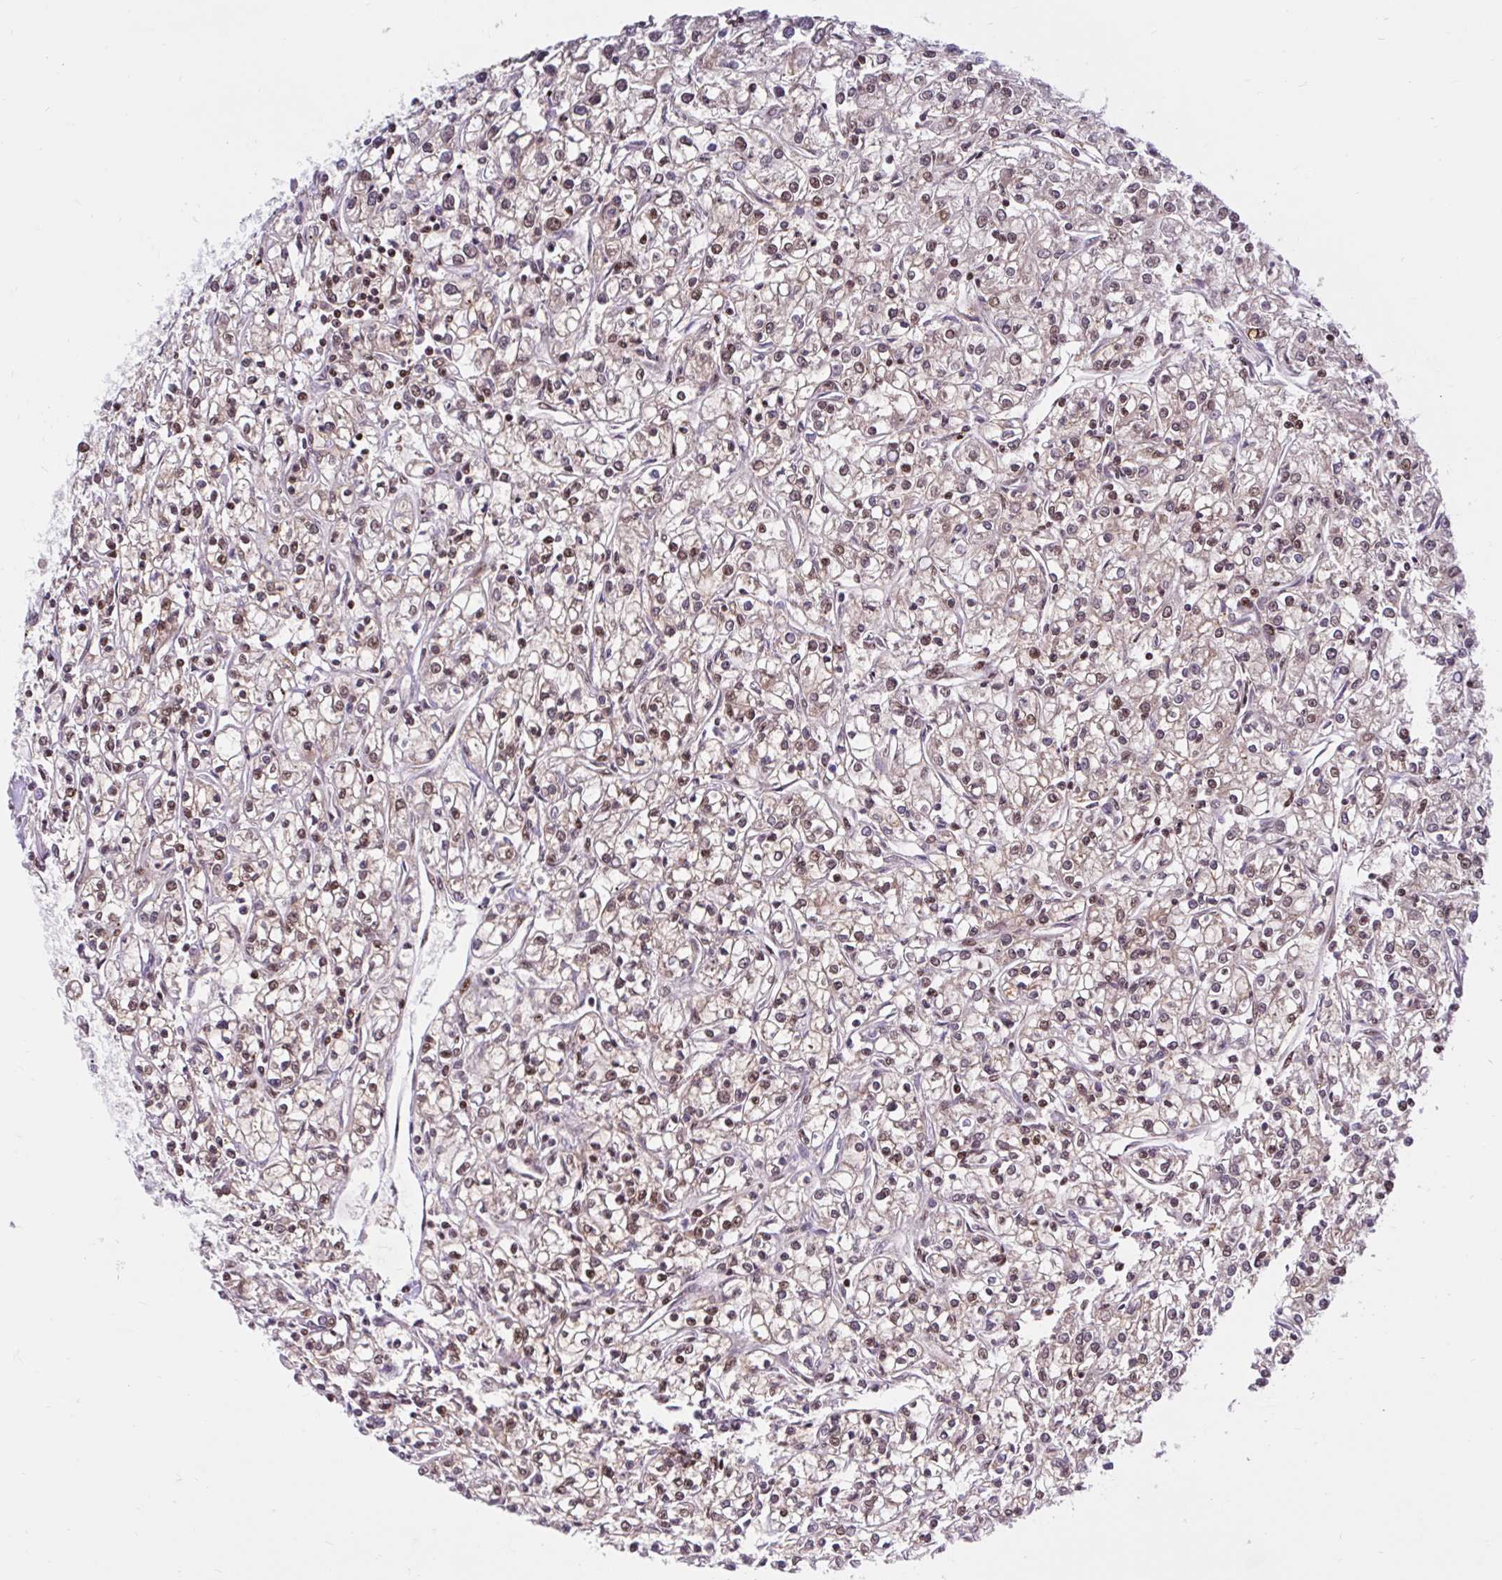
{"staining": {"intensity": "moderate", "quantity": ">75%", "location": "nuclear"}, "tissue": "renal cancer", "cell_type": "Tumor cells", "image_type": "cancer", "snomed": [{"axis": "morphology", "description": "Adenocarcinoma, NOS"}, {"axis": "topography", "description": "Kidney"}], "caption": "This is an image of IHC staining of renal cancer, which shows moderate staining in the nuclear of tumor cells.", "gene": "ABCA9", "patient": {"sex": "female", "age": 59}}